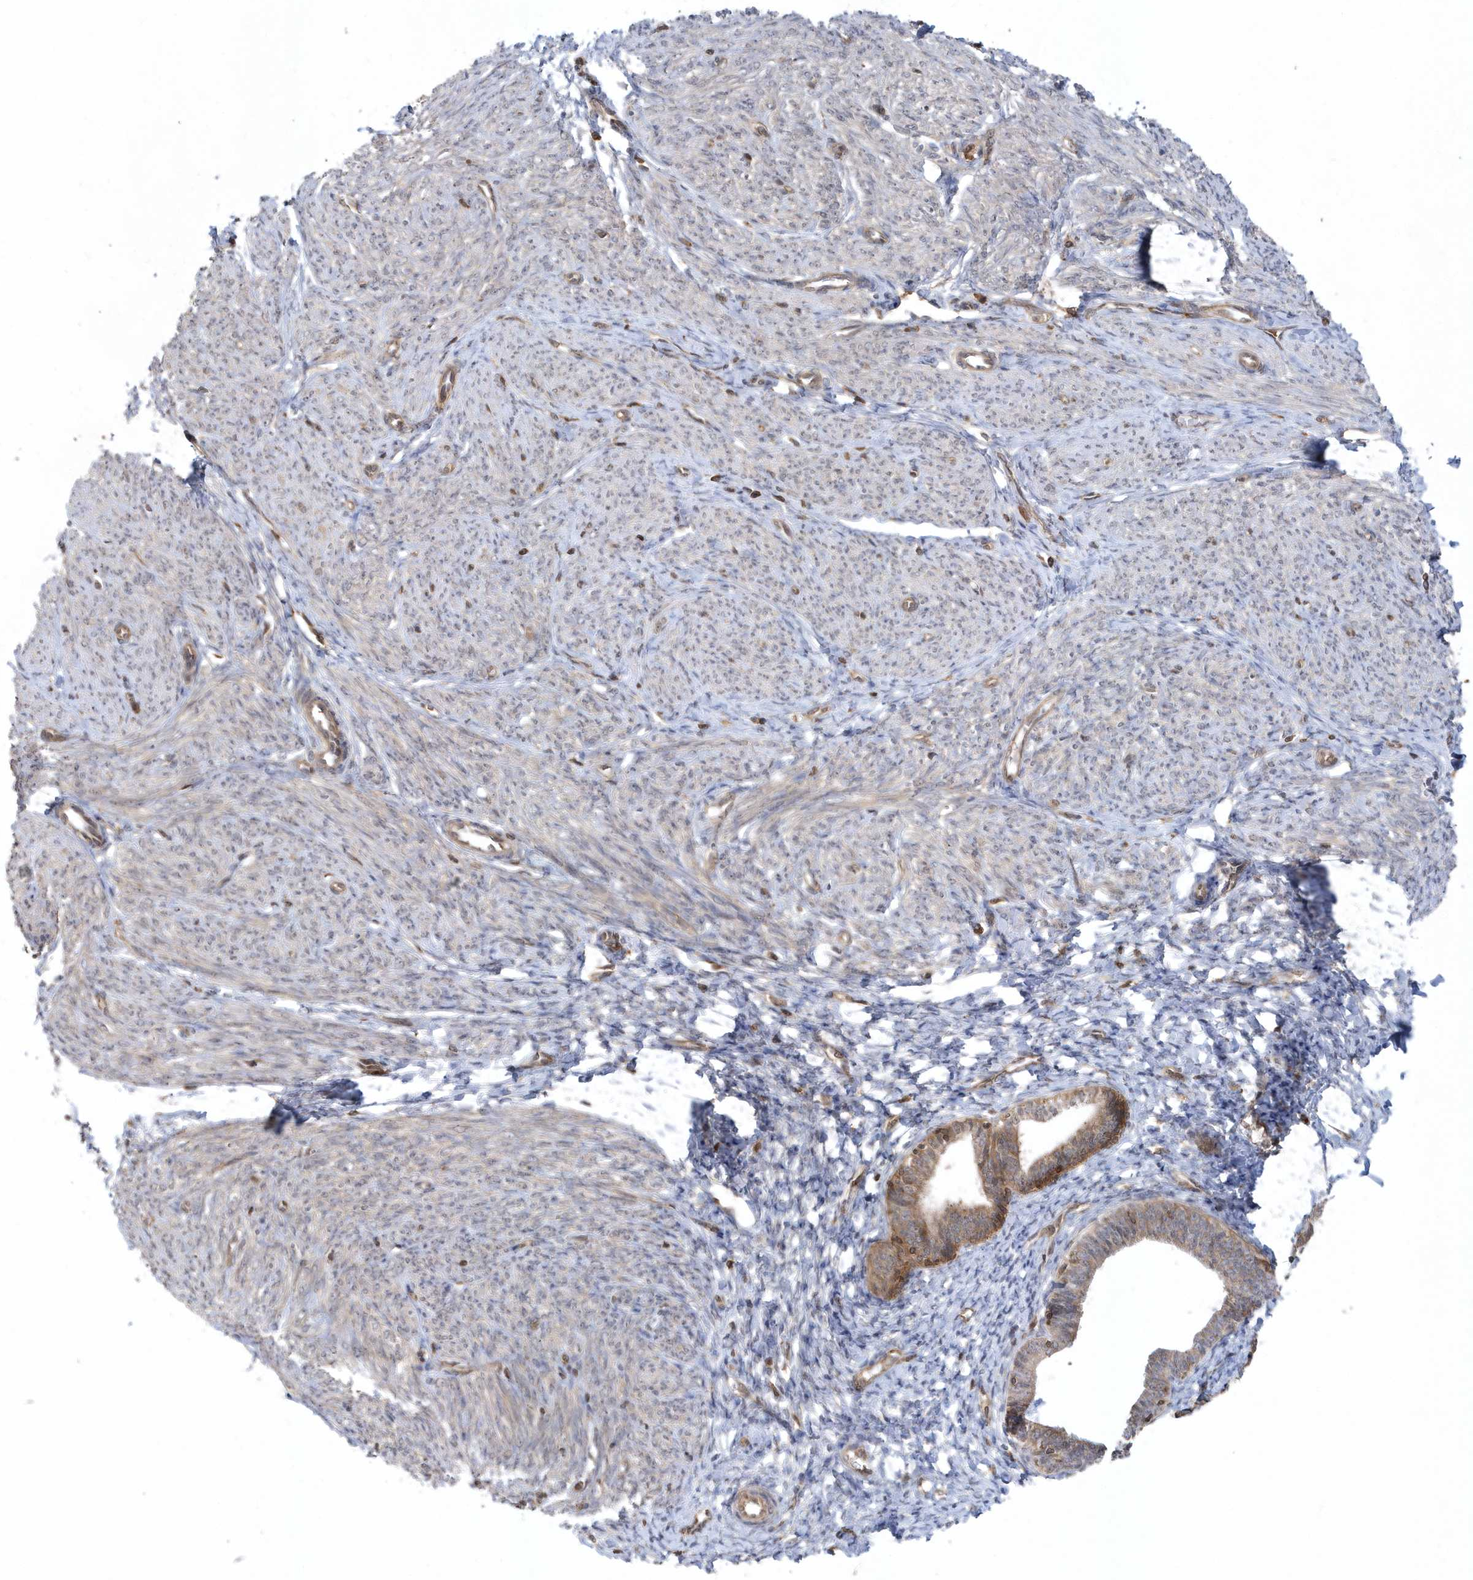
{"staining": {"intensity": "weak", "quantity": "25%-75%", "location": "cytoplasmic/membranous"}, "tissue": "endometrium", "cell_type": "Cells in endometrial stroma", "image_type": "normal", "snomed": [{"axis": "morphology", "description": "Normal tissue, NOS"}, {"axis": "topography", "description": "Endometrium"}], "caption": "Immunohistochemical staining of unremarkable endometrium exhibits weak cytoplasmic/membranous protein positivity in approximately 25%-75% of cells in endometrial stroma.", "gene": "ACYP1", "patient": {"sex": "female", "age": 72}}